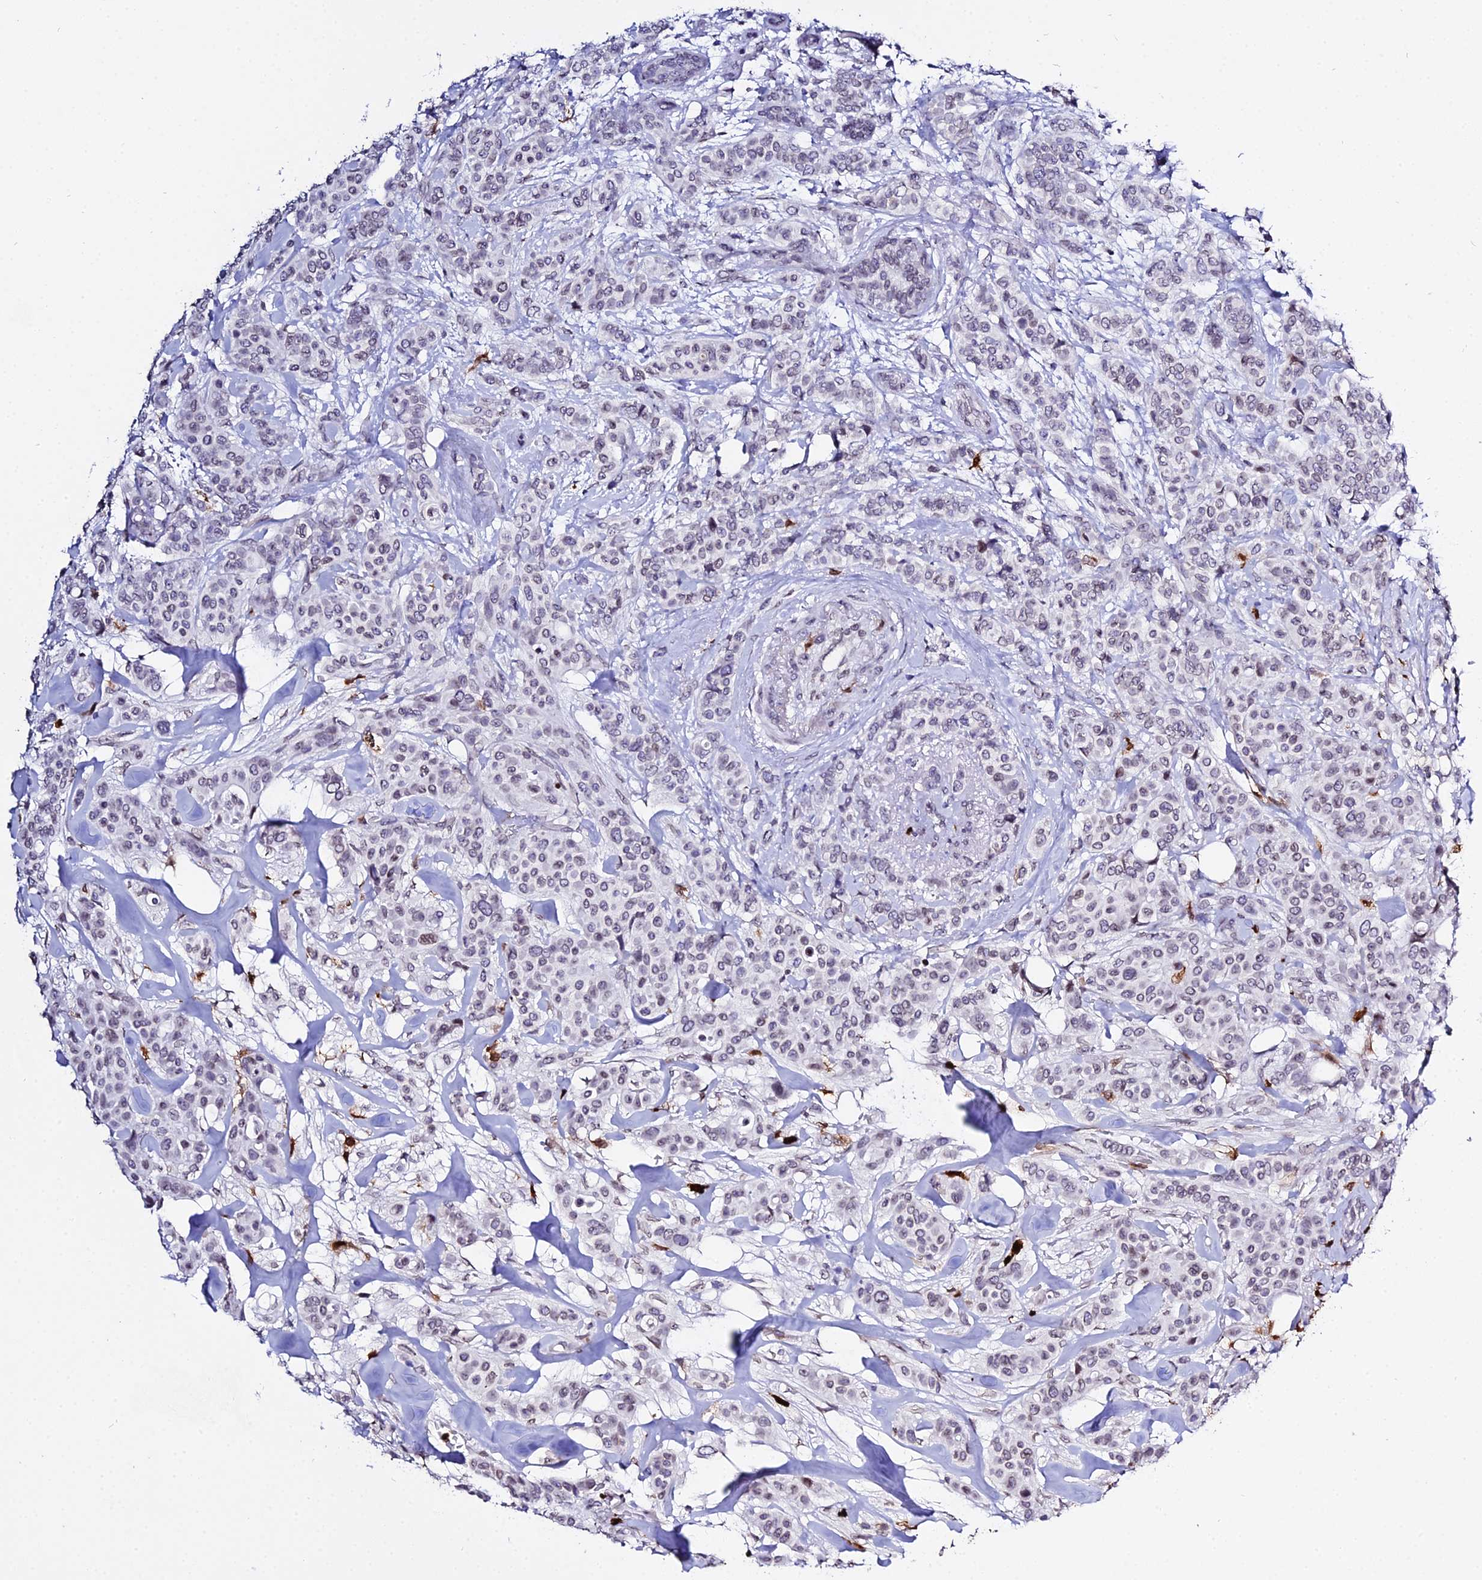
{"staining": {"intensity": "negative", "quantity": "none", "location": "none"}, "tissue": "breast cancer", "cell_type": "Tumor cells", "image_type": "cancer", "snomed": [{"axis": "morphology", "description": "Lobular carcinoma"}, {"axis": "topography", "description": "Breast"}], "caption": "IHC photomicrograph of neoplastic tissue: human lobular carcinoma (breast) stained with DAB reveals no significant protein staining in tumor cells.", "gene": "MCM10", "patient": {"sex": "female", "age": 51}}